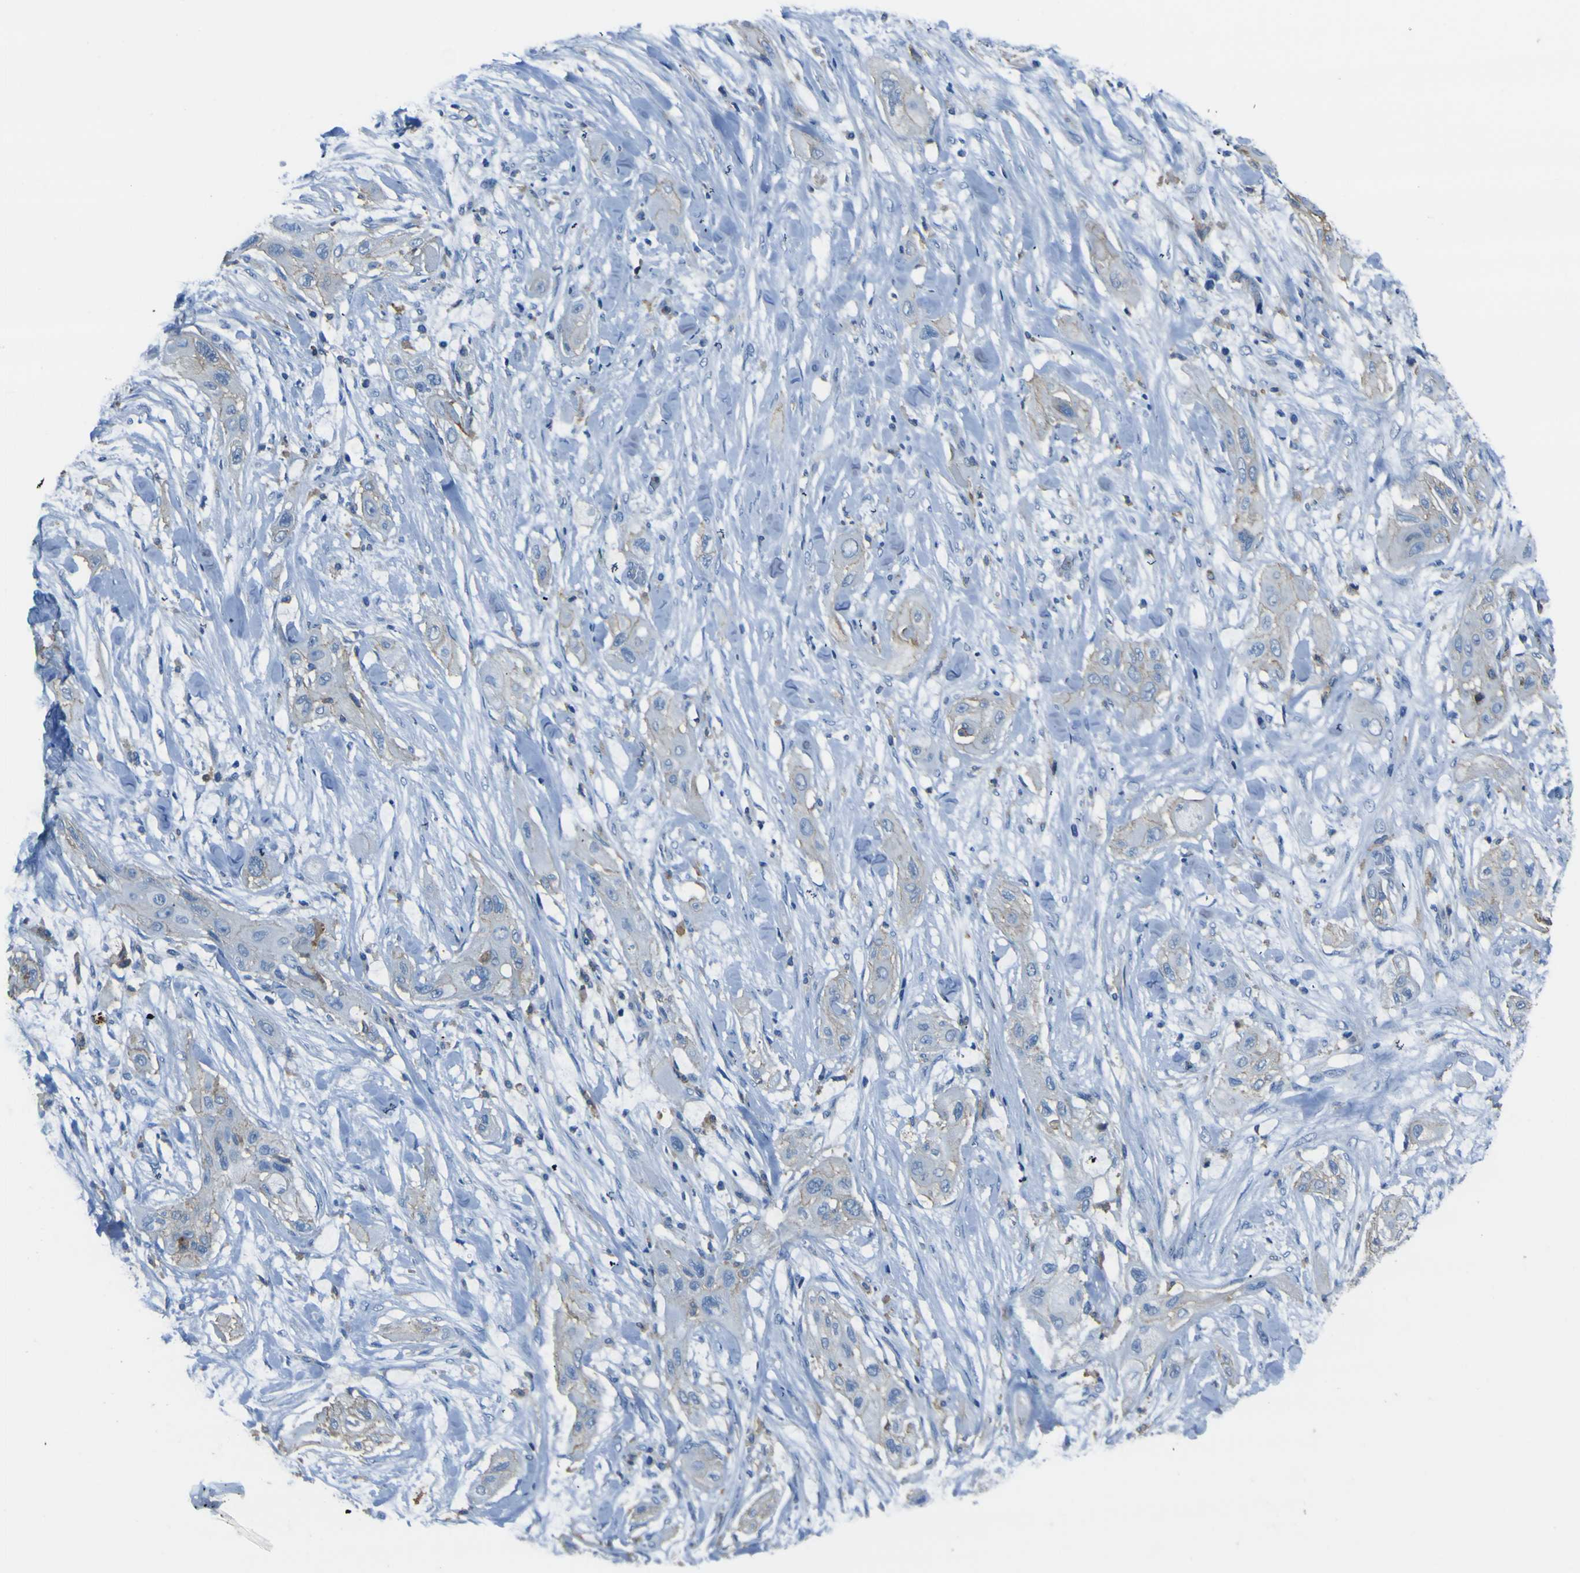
{"staining": {"intensity": "negative", "quantity": "none", "location": "none"}, "tissue": "lung cancer", "cell_type": "Tumor cells", "image_type": "cancer", "snomed": [{"axis": "morphology", "description": "Squamous cell carcinoma, NOS"}, {"axis": "topography", "description": "Lung"}], "caption": "Protein analysis of lung cancer shows no significant positivity in tumor cells.", "gene": "LAIR1", "patient": {"sex": "female", "age": 47}}